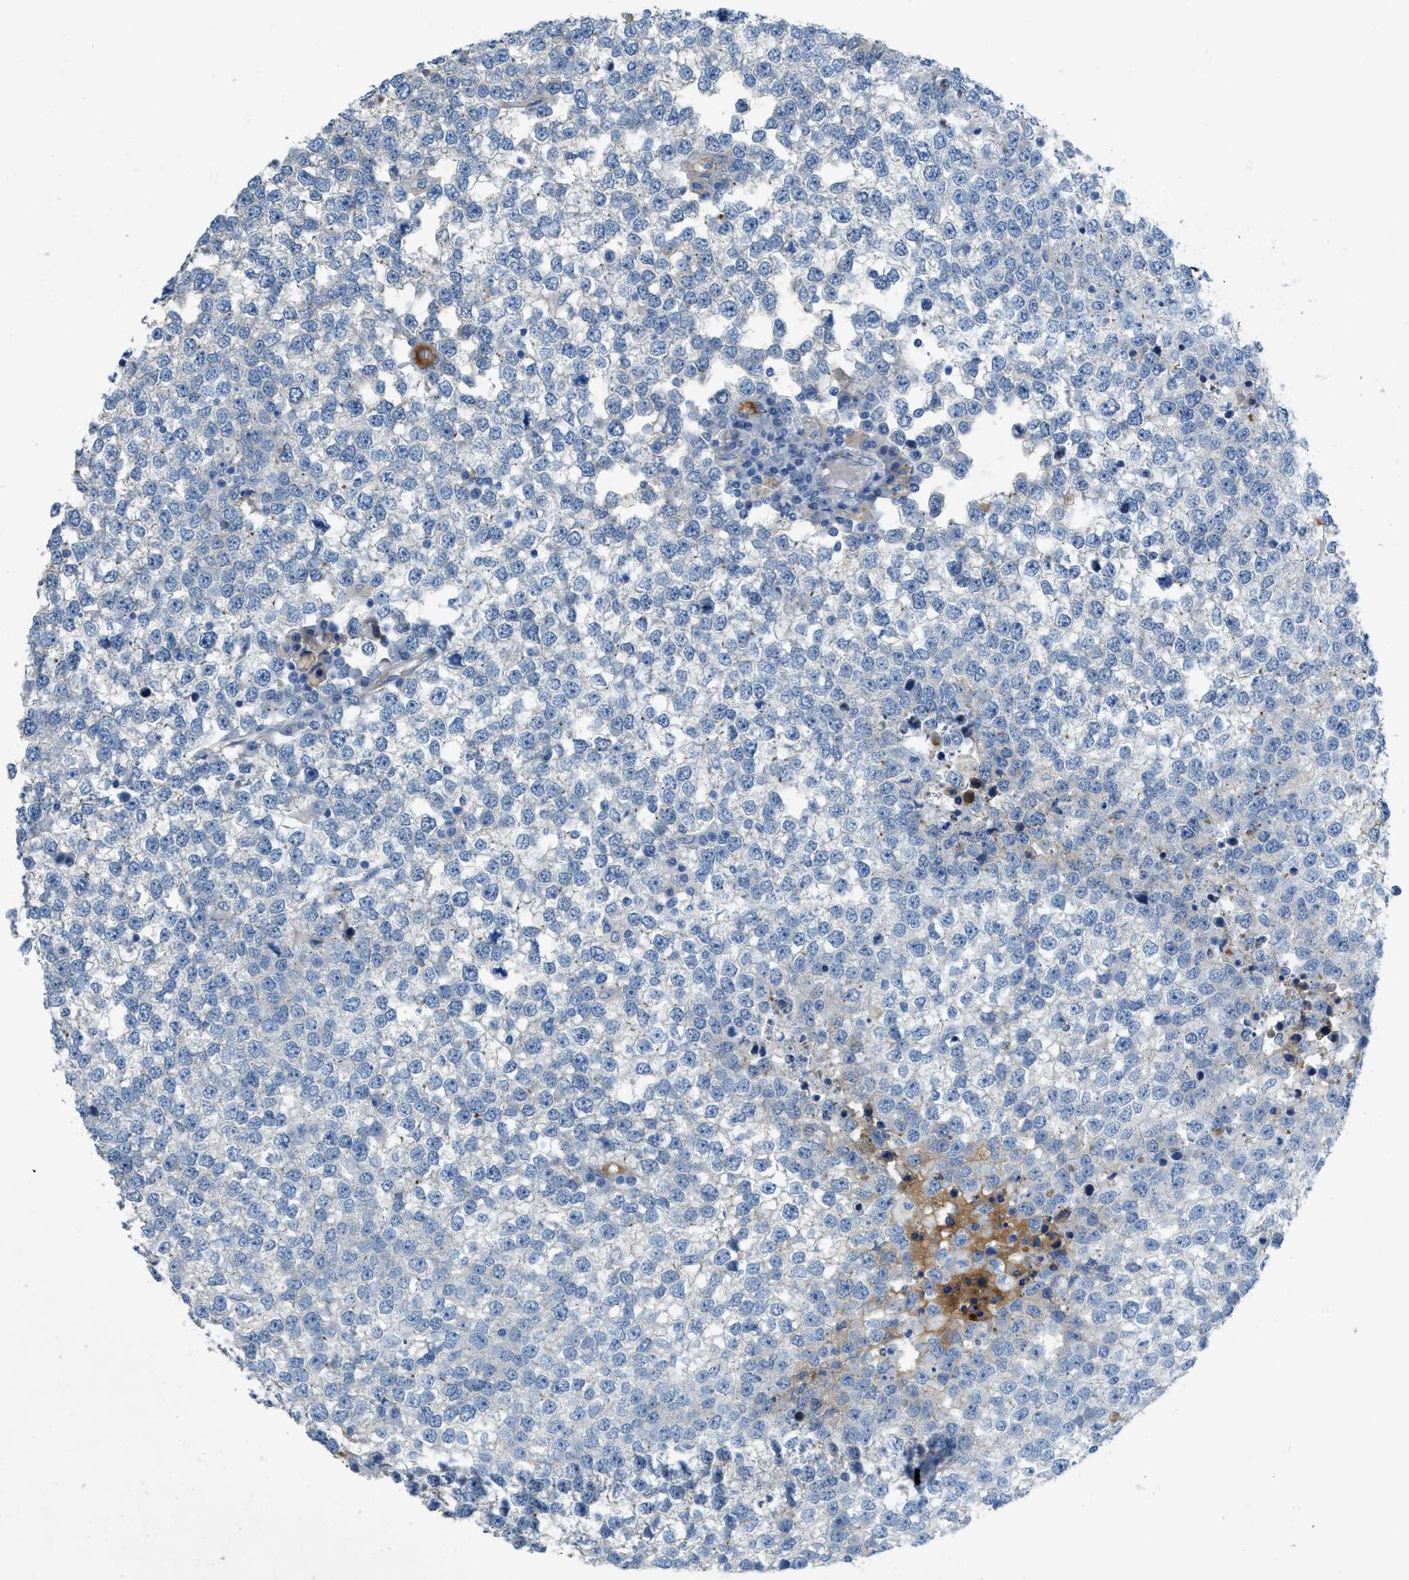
{"staining": {"intensity": "negative", "quantity": "none", "location": "none"}, "tissue": "testis cancer", "cell_type": "Tumor cells", "image_type": "cancer", "snomed": [{"axis": "morphology", "description": "Seminoma, NOS"}, {"axis": "topography", "description": "Testis"}], "caption": "The photomicrograph exhibits no significant staining in tumor cells of seminoma (testis).", "gene": "CRB3", "patient": {"sex": "male", "age": 65}}